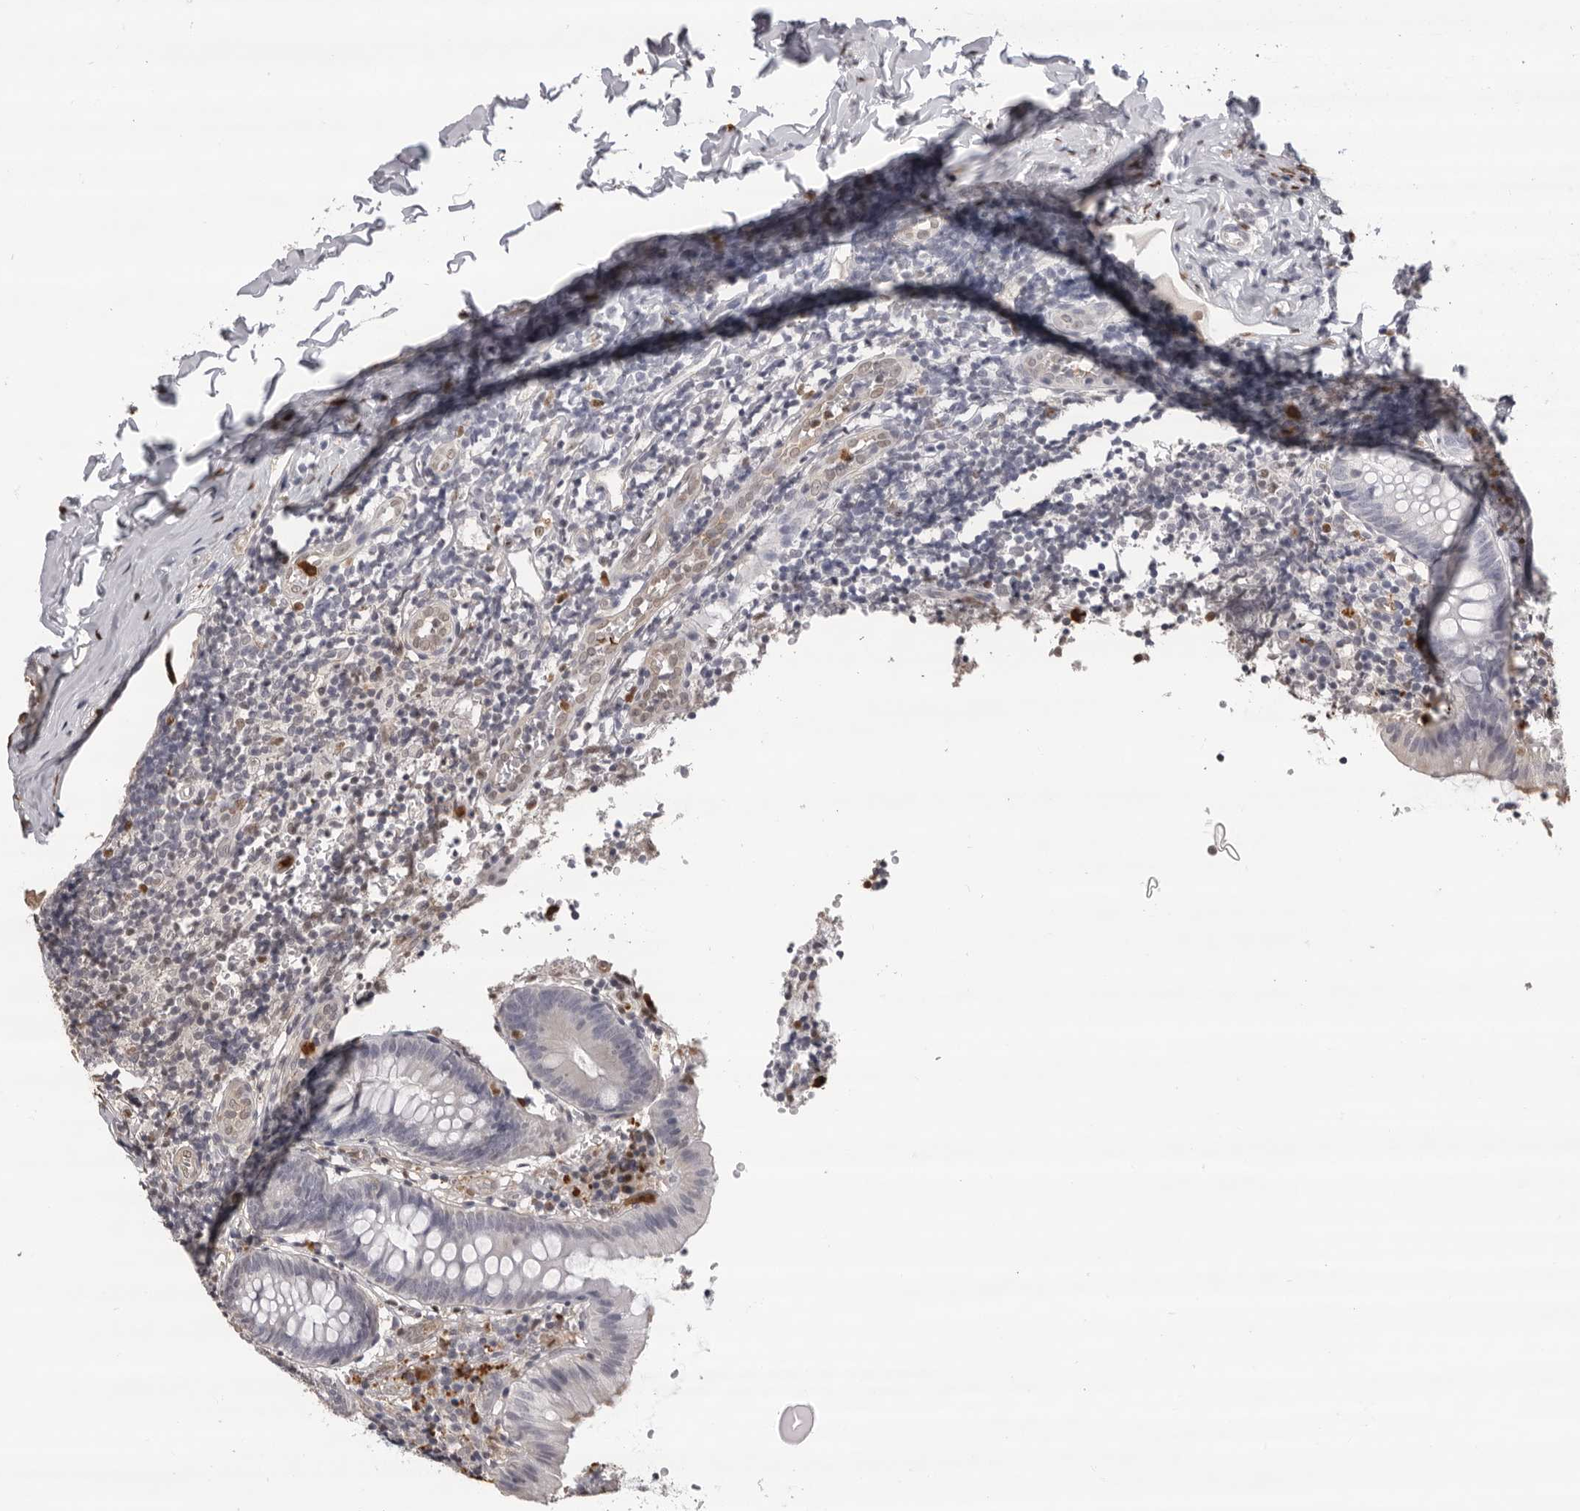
{"staining": {"intensity": "negative", "quantity": "none", "location": "none"}, "tissue": "appendix", "cell_type": "Glandular cells", "image_type": "normal", "snomed": [{"axis": "morphology", "description": "Normal tissue, NOS"}, {"axis": "topography", "description": "Appendix"}], "caption": "Glandular cells are negative for brown protein staining in normal appendix. (Brightfield microscopy of DAB (3,3'-diaminobenzidine) immunohistochemistry (IHC) at high magnification).", "gene": "IL31", "patient": {"sex": "male", "age": 8}}